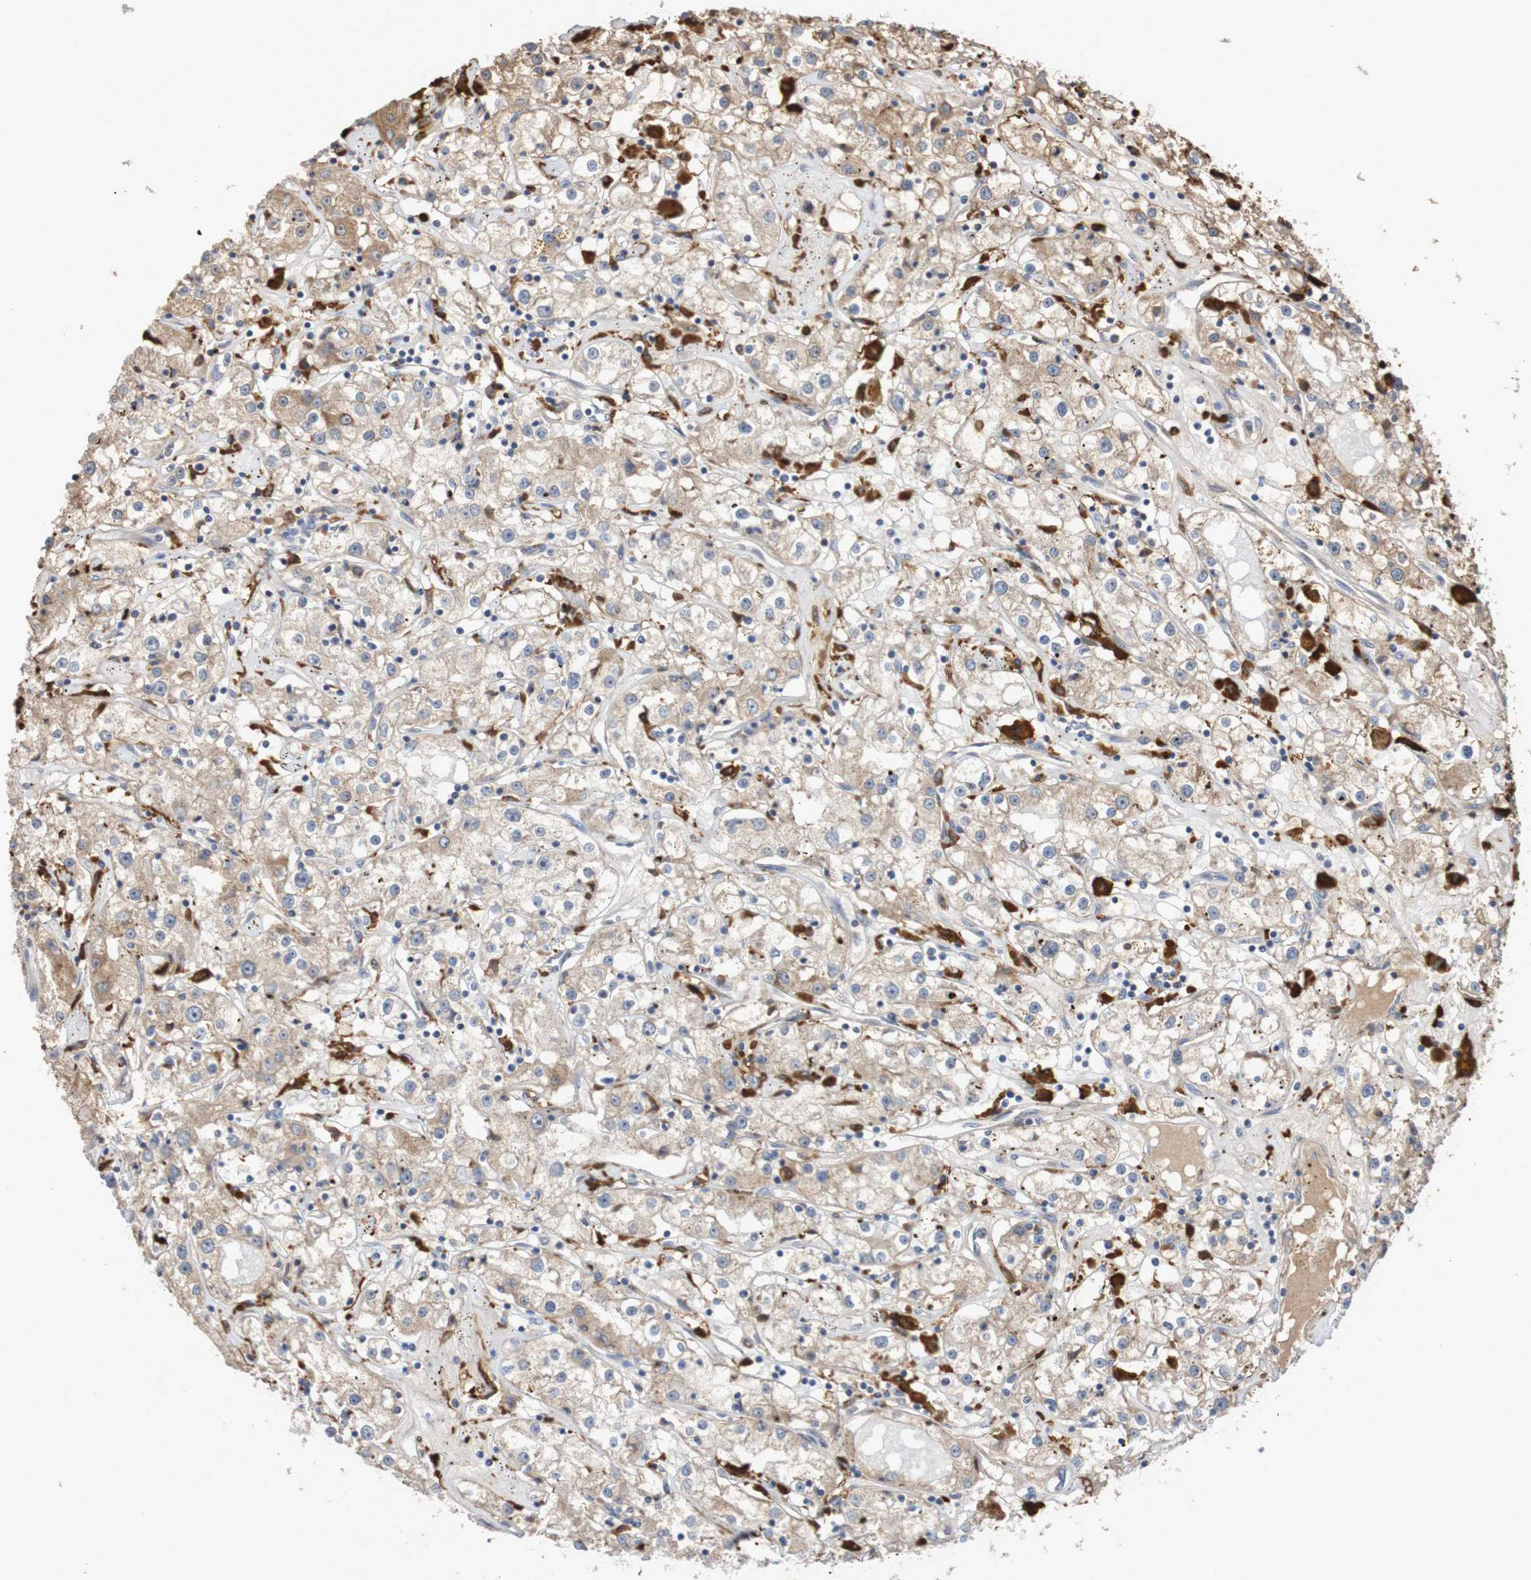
{"staining": {"intensity": "weak", "quantity": "25%-75%", "location": "cytoplasmic/membranous"}, "tissue": "renal cancer", "cell_type": "Tumor cells", "image_type": "cancer", "snomed": [{"axis": "morphology", "description": "Adenocarcinoma, NOS"}, {"axis": "topography", "description": "Kidney"}], "caption": "Tumor cells reveal low levels of weak cytoplasmic/membranous expression in about 25%-75% of cells in human adenocarcinoma (renal).", "gene": "PHYH", "patient": {"sex": "male", "age": 56}}